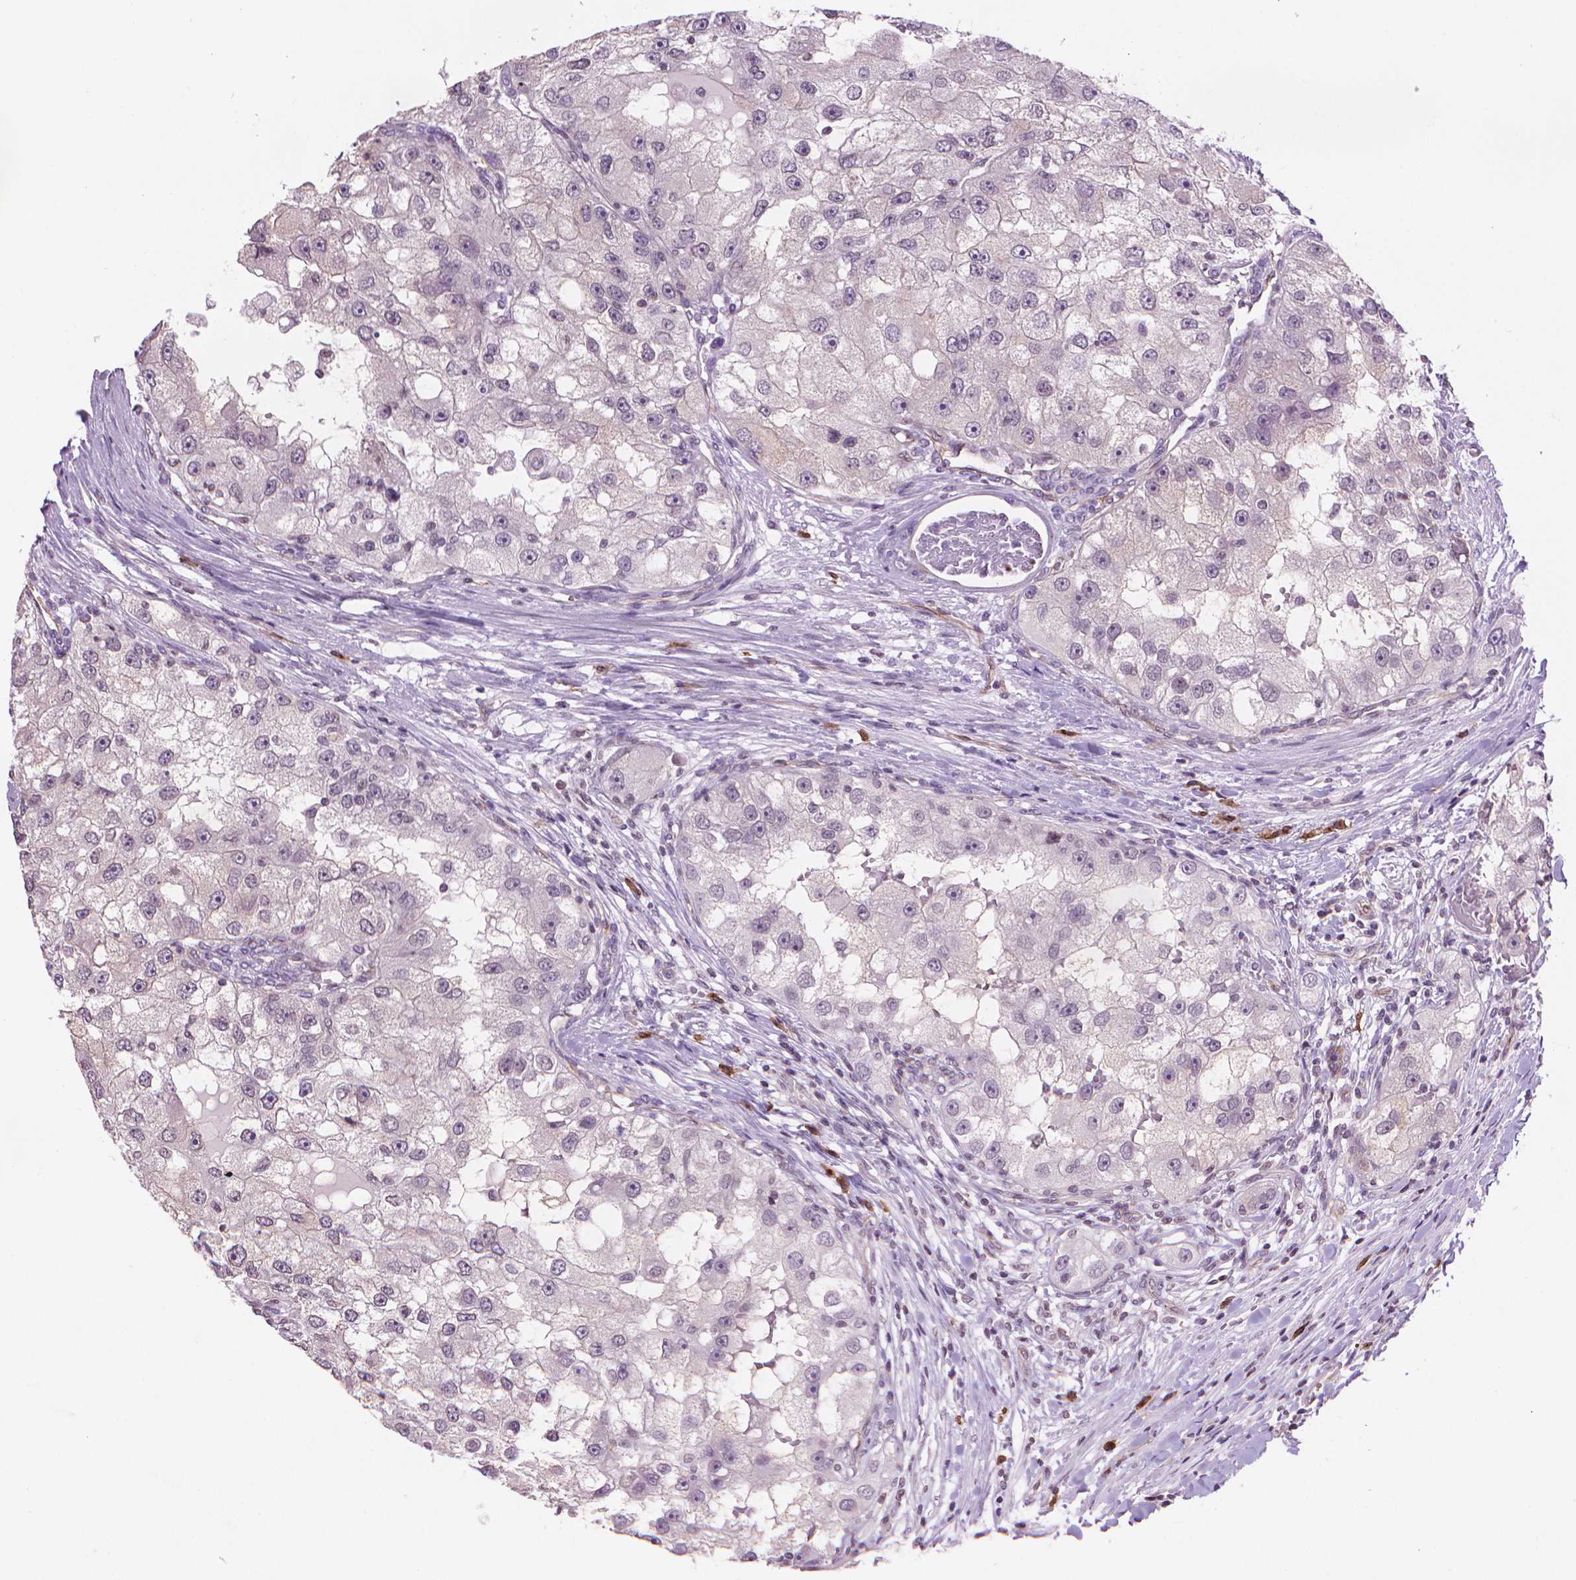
{"staining": {"intensity": "negative", "quantity": "none", "location": "none"}, "tissue": "renal cancer", "cell_type": "Tumor cells", "image_type": "cancer", "snomed": [{"axis": "morphology", "description": "Adenocarcinoma, NOS"}, {"axis": "topography", "description": "Kidney"}], "caption": "Immunohistochemistry micrograph of human adenocarcinoma (renal) stained for a protein (brown), which shows no staining in tumor cells.", "gene": "TMEM184A", "patient": {"sex": "male", "age": 63}}